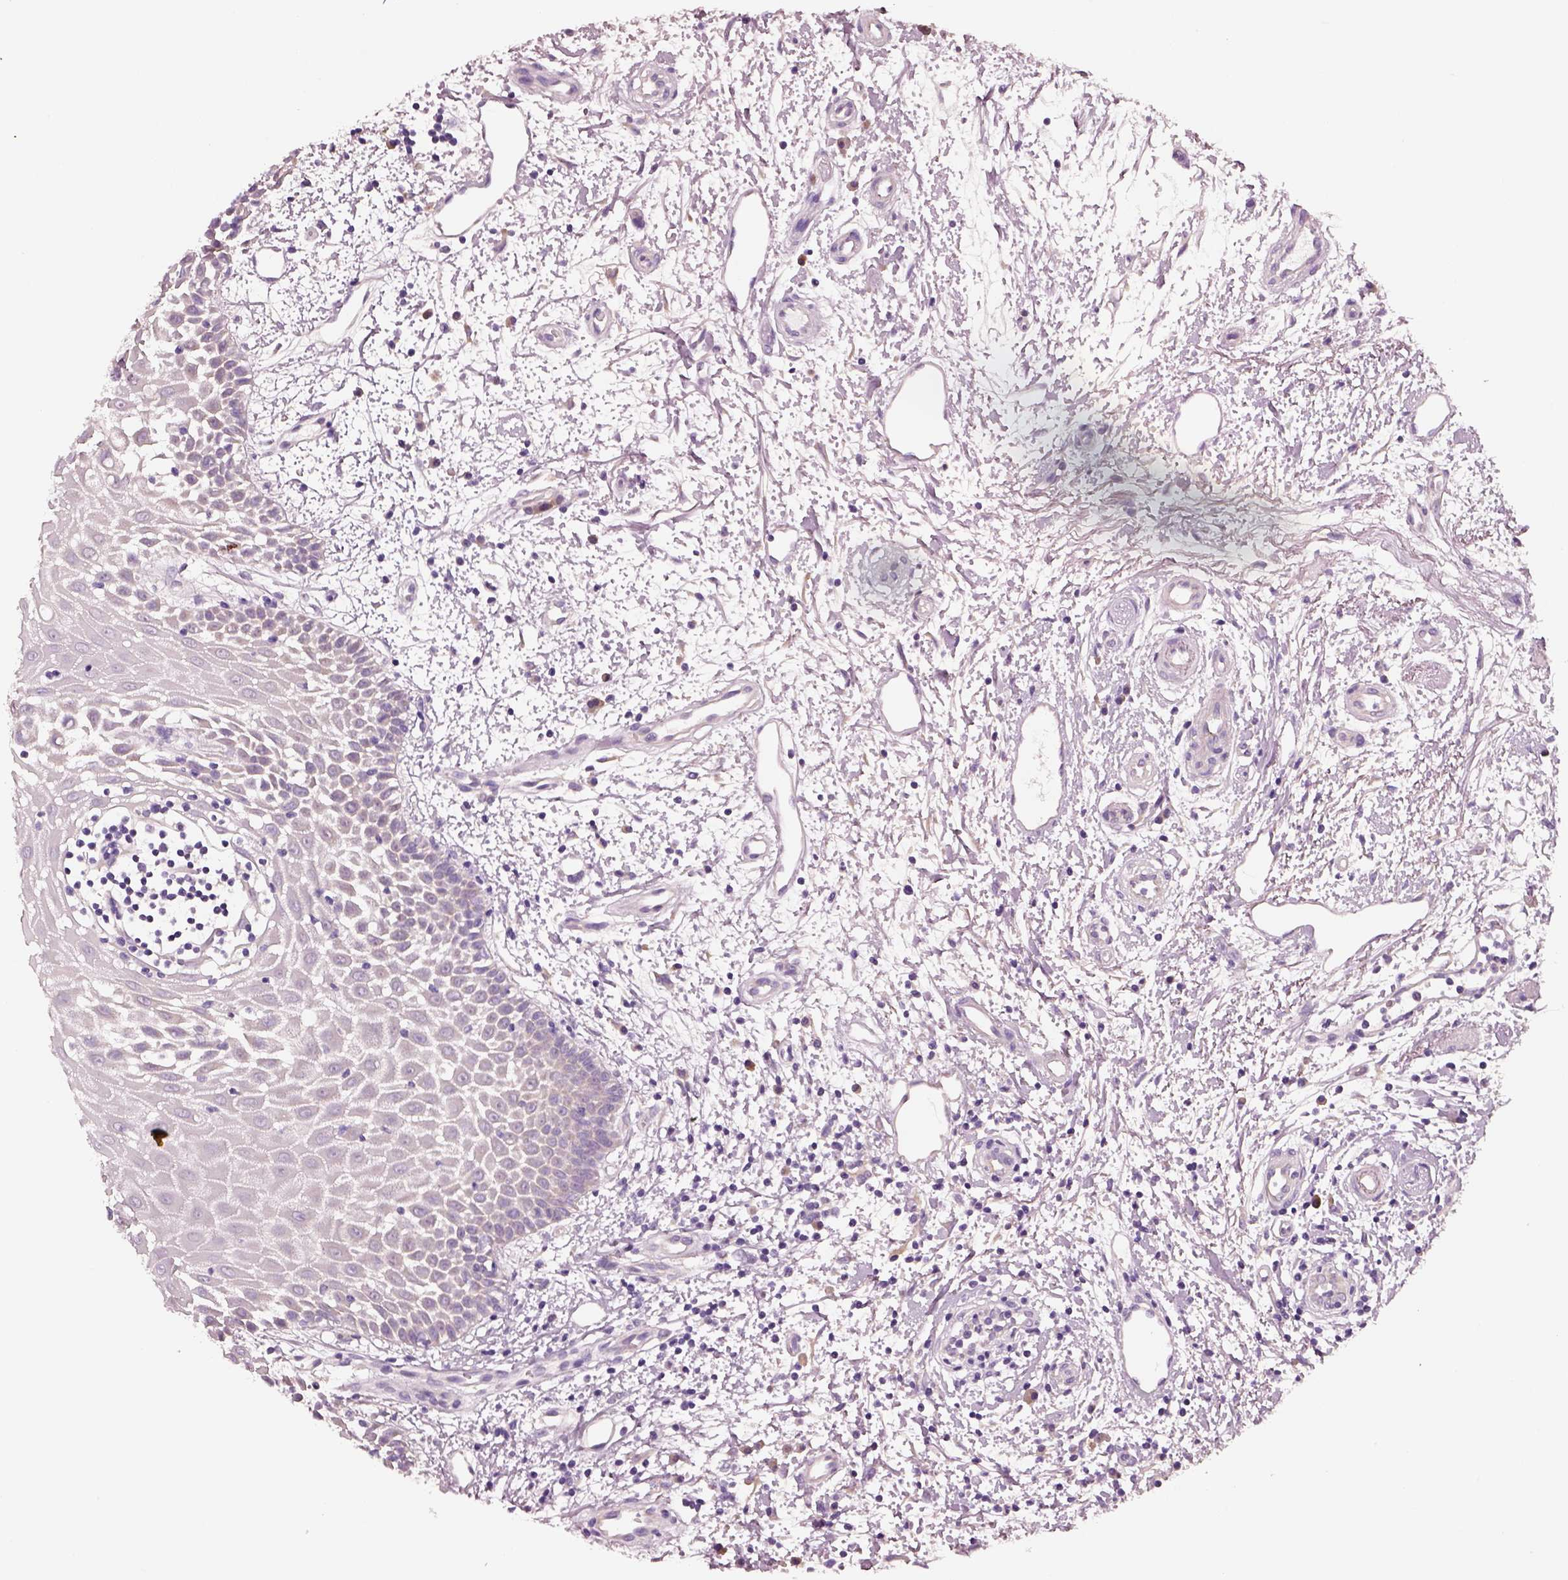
{"staining": {"intensity": "negative", "quantity": "none", "location": "none"}, "tissue": "oral mucosa", "cell_type": "Squamous epithelial cells", "image_type": "normal", "snomed": [{"axis": "morphology", "description": "Normal tissue, NOS"}, {"axis": "morphology", "description": "Squamous cell carcinoma, NOS"}, {"axis": "topography", "description": "Oral tissue"}, {"axis": "topography", "description": "Head-Neck"}], "caption": "The histopathology image shows no staining of squamous epithelial cells in benign oral mucosa. (DAB (3,3'-diaminobenzidine) immunohistochemistry, high magnification).", "gene": "ELSPBP1", "patient": {"sex": "female", "age": 75}}